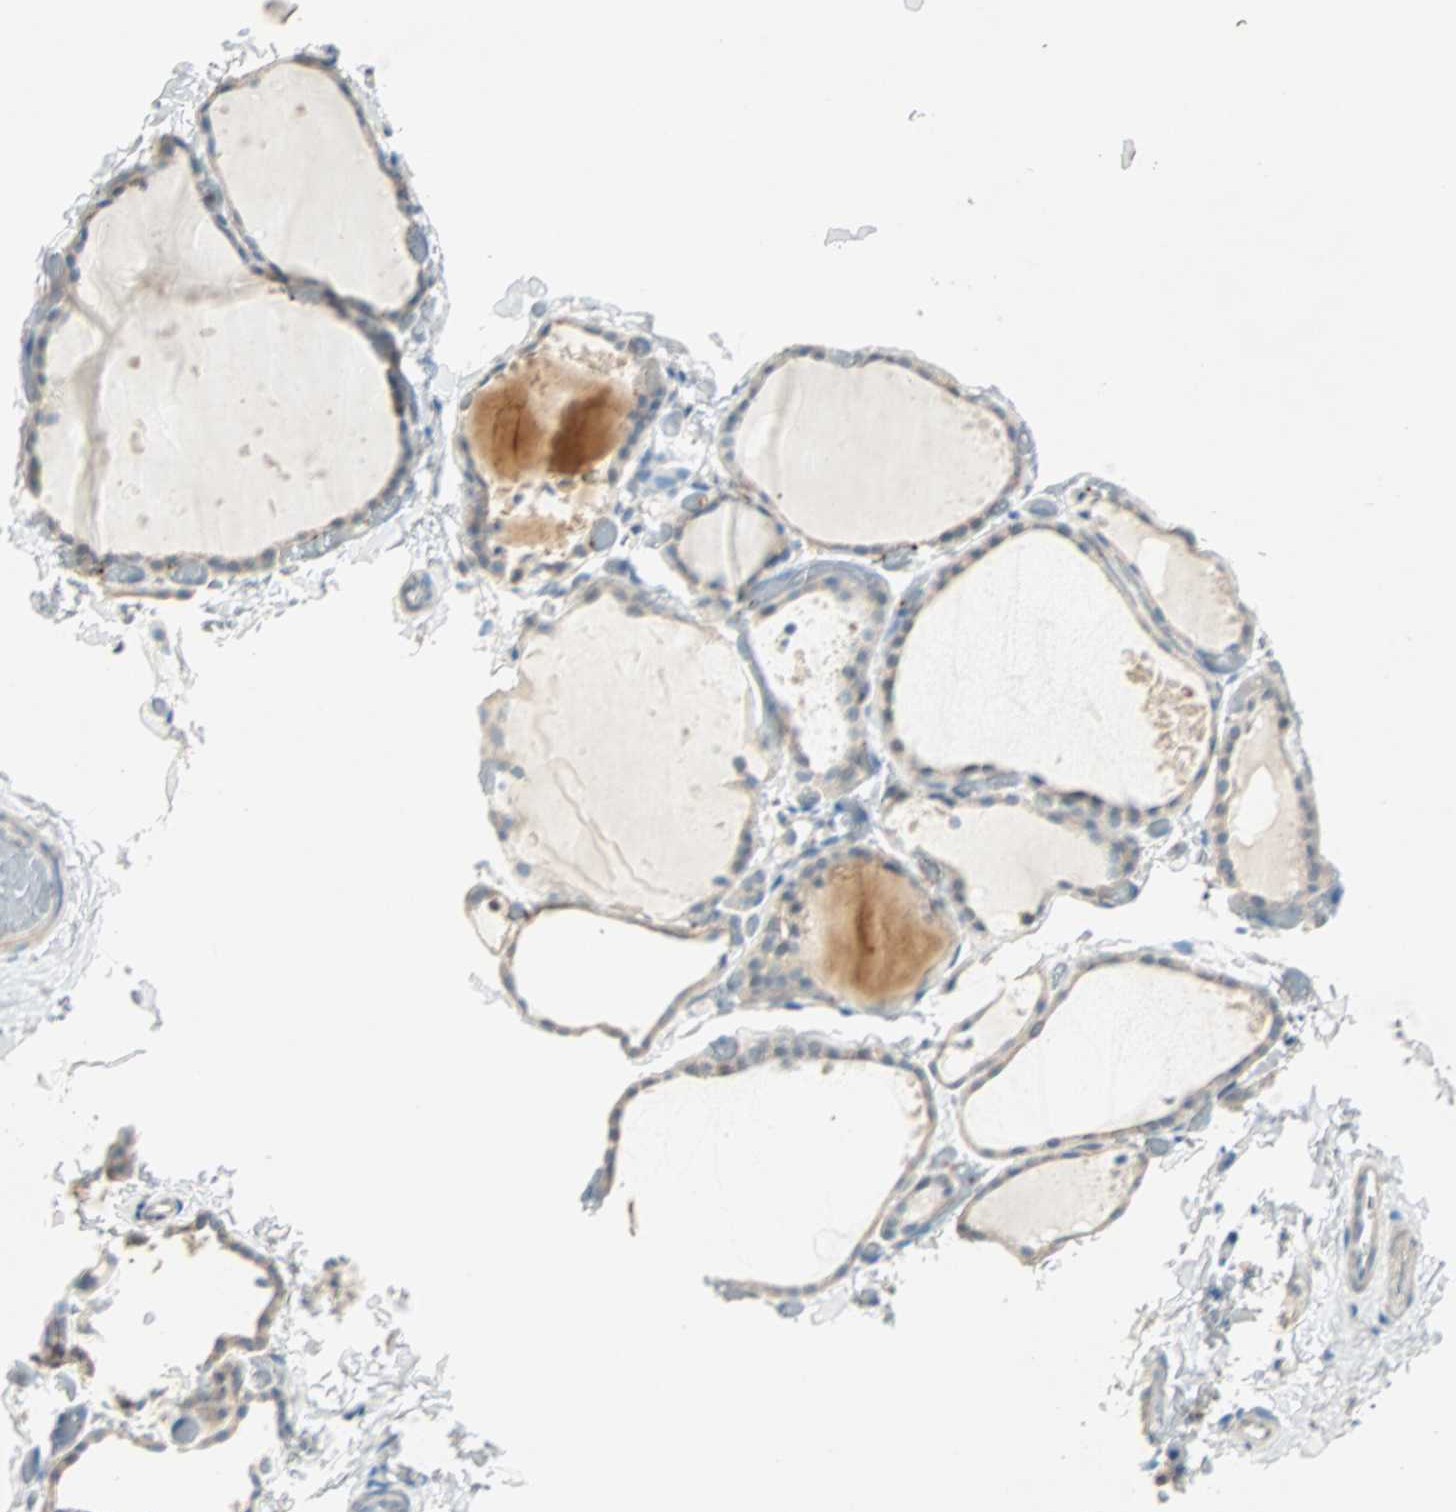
{"staining": {"intensity": "weak", "quantity": "<25%", "location": "cytoplasmic/membranous"}, "tissue": "thyroid gland", "cell_type": "Glandular cells", "image_type": "normal", "snomed": [{"axis": "morphology", "description": "Normal tissue, NOS"}, {"axis": "topography", "description": "Thyroid gland"}], "caption": "IHC photomicrograph of unremarkable thyroid gland: thyroid gland stained with DAB reveals no significant protein positivity in glandular cells. Brightfield microscopy of immunohistochemistry (IHC) stained with DAB (3,3'-diaminobenzidine) (brown) and hematoxylin (blue), captured at high magnification.", "gene": "RAD18", "patient": {"sex": "female", "age": 22}}